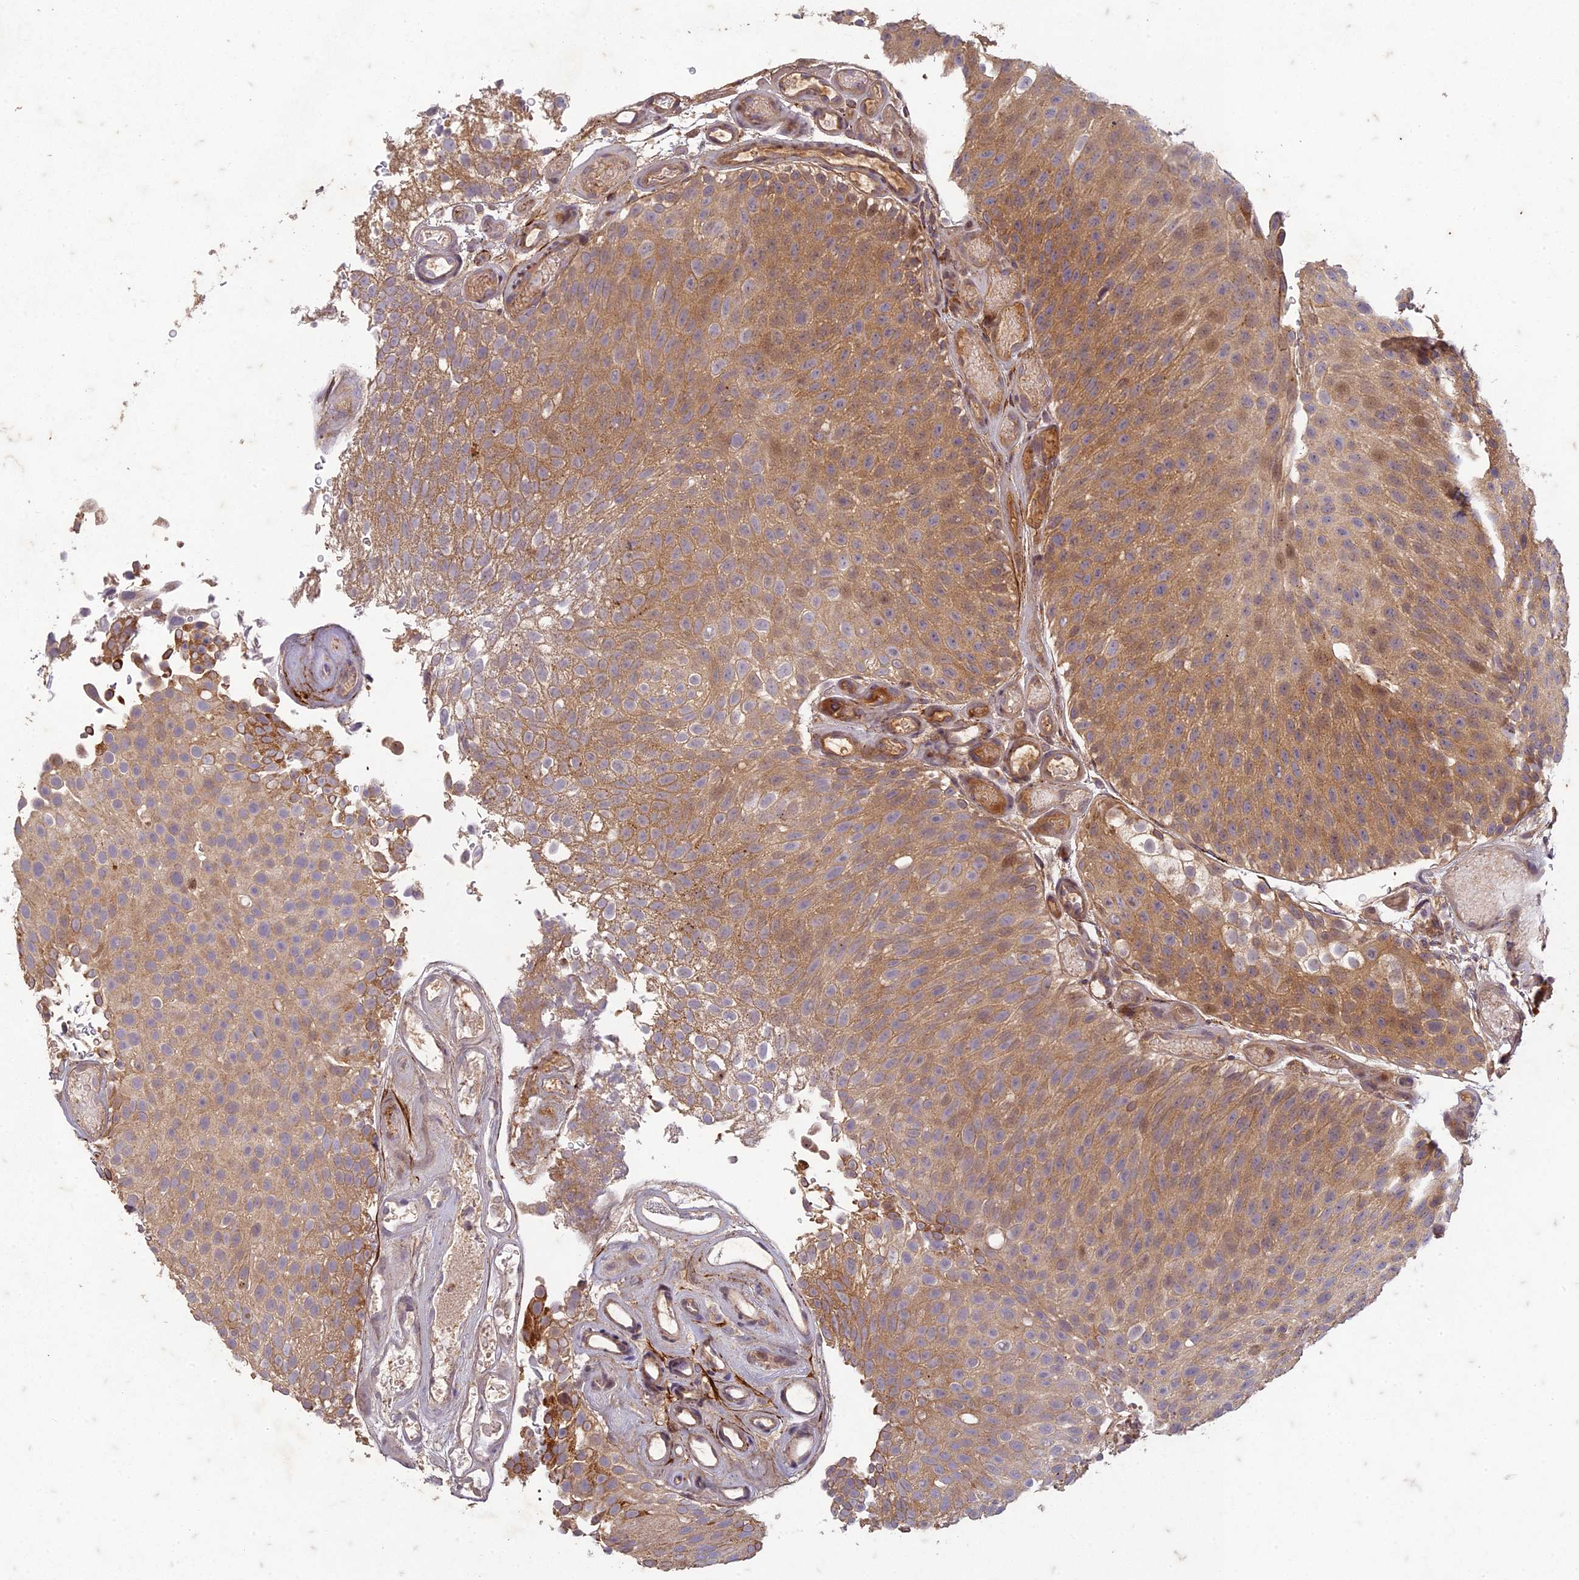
{"staining": {"intensity": "moderate", "quantity": ">75%", "location": "cytoplasmic/membranous"}, "tissue": "urothelial cancer", "cell_type": "Tumor cells", "image_type": "cancer", "snomed": [{"axis": "morphology", "description": "Urothelial carcinoma, Low grade"}, {"axis": "topography", "description": "Urinary bladder"}], "caption": "Urothelial cancer stained for a protein displays moderate cytoplasmic/membranous positivity in tumor cells.", "gene": "TCF25", "patient": {"sex": "male", "age": 78}}